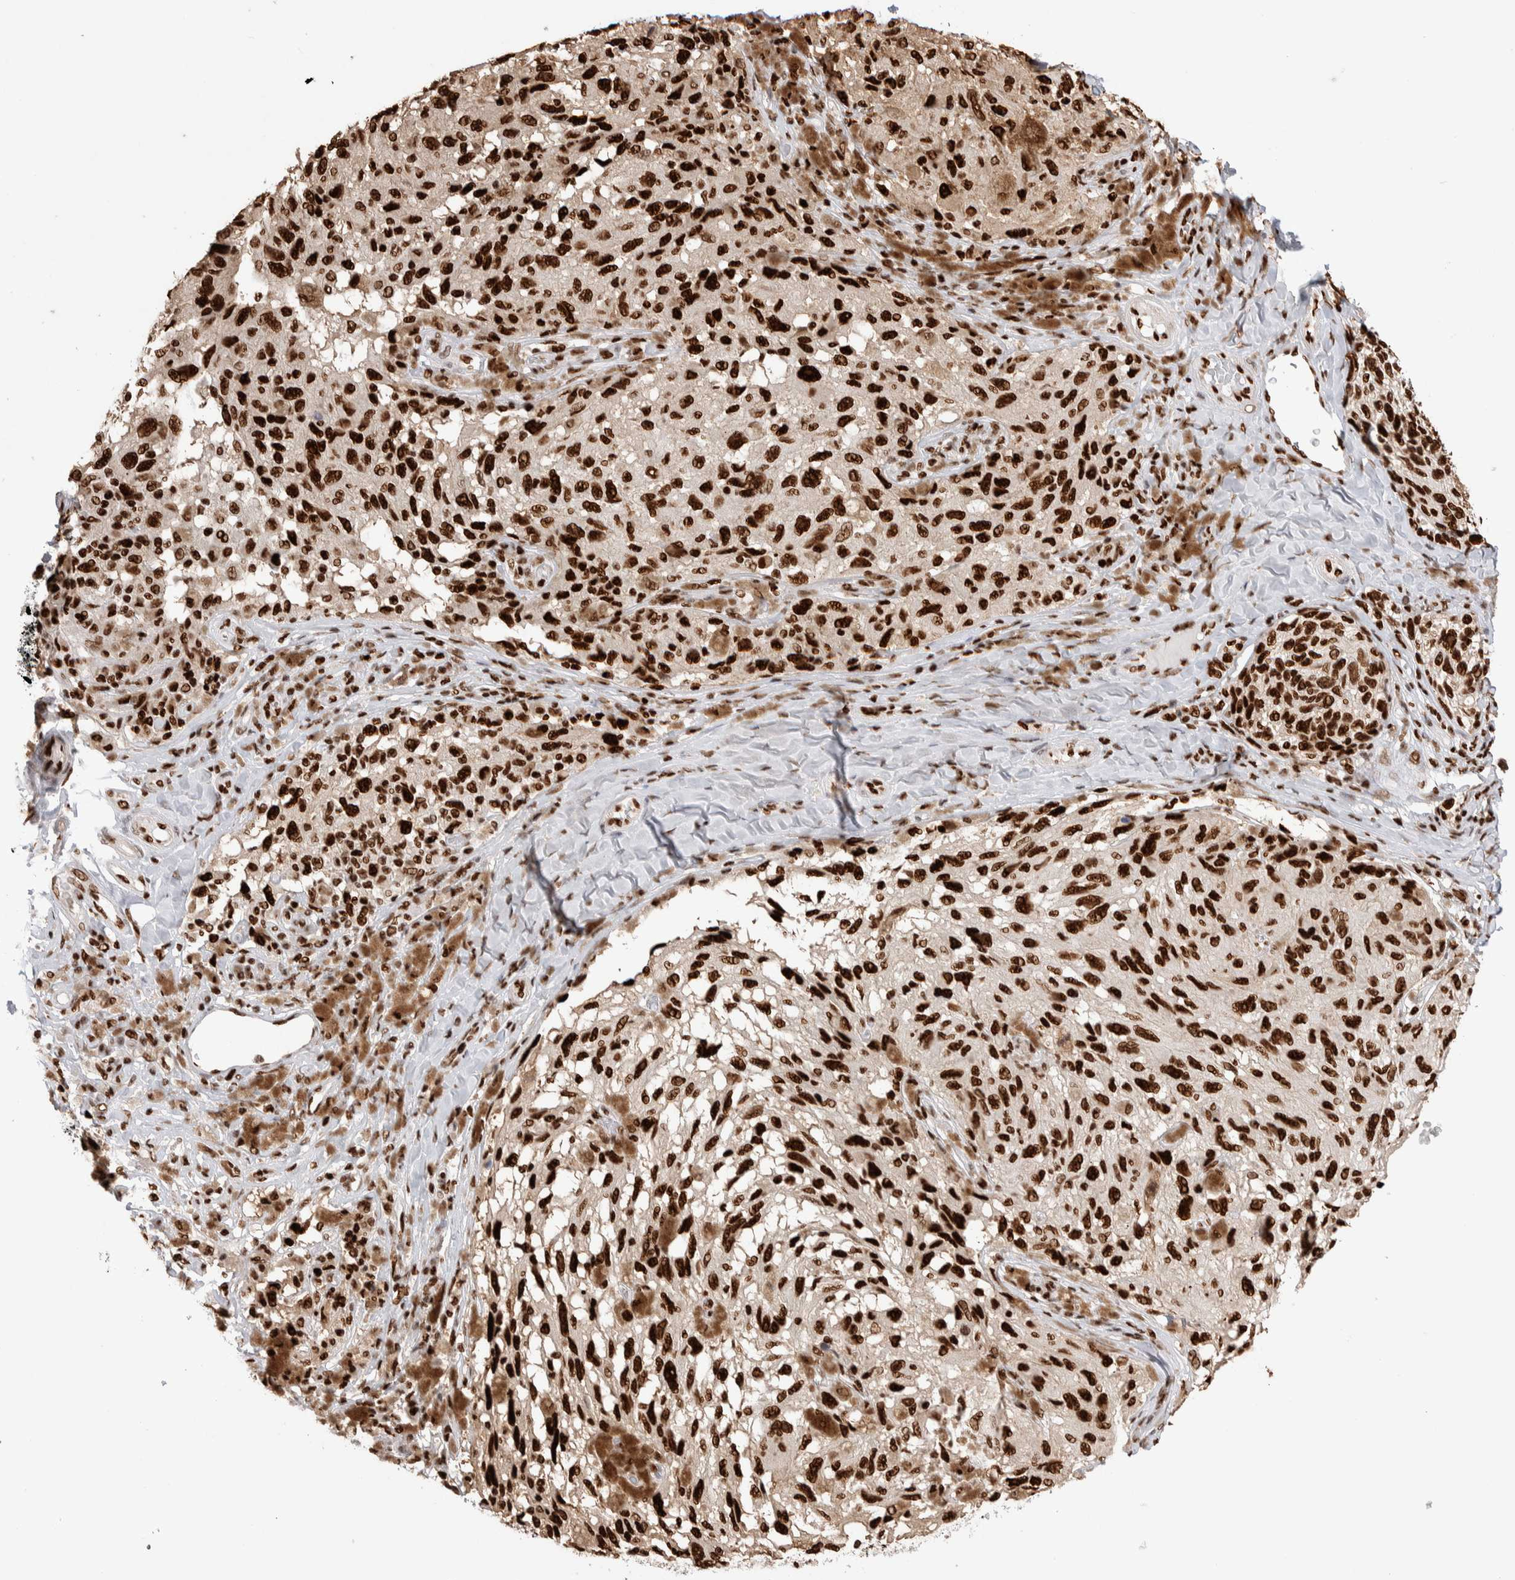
{"staining": {"intensity": "strong", "quantity": ">75%", "location": "nuclear"}, "tissue": "melanoma", "cell_type": "Tumor cells", "image_type": "cancer", "snomed": [{"axis": "morphology", "description": "Malignant melanoma, NOS"}, {"axis": "topography", "description": "Skin"}], "caption": "Strong nuclear expression for a protein is identified in approximately >75% of tumor cells of melanoma using immunohistochemistry.", "gene": "RNASEK-C17orf49", "patient": {"sex": "female", "age": 73}}